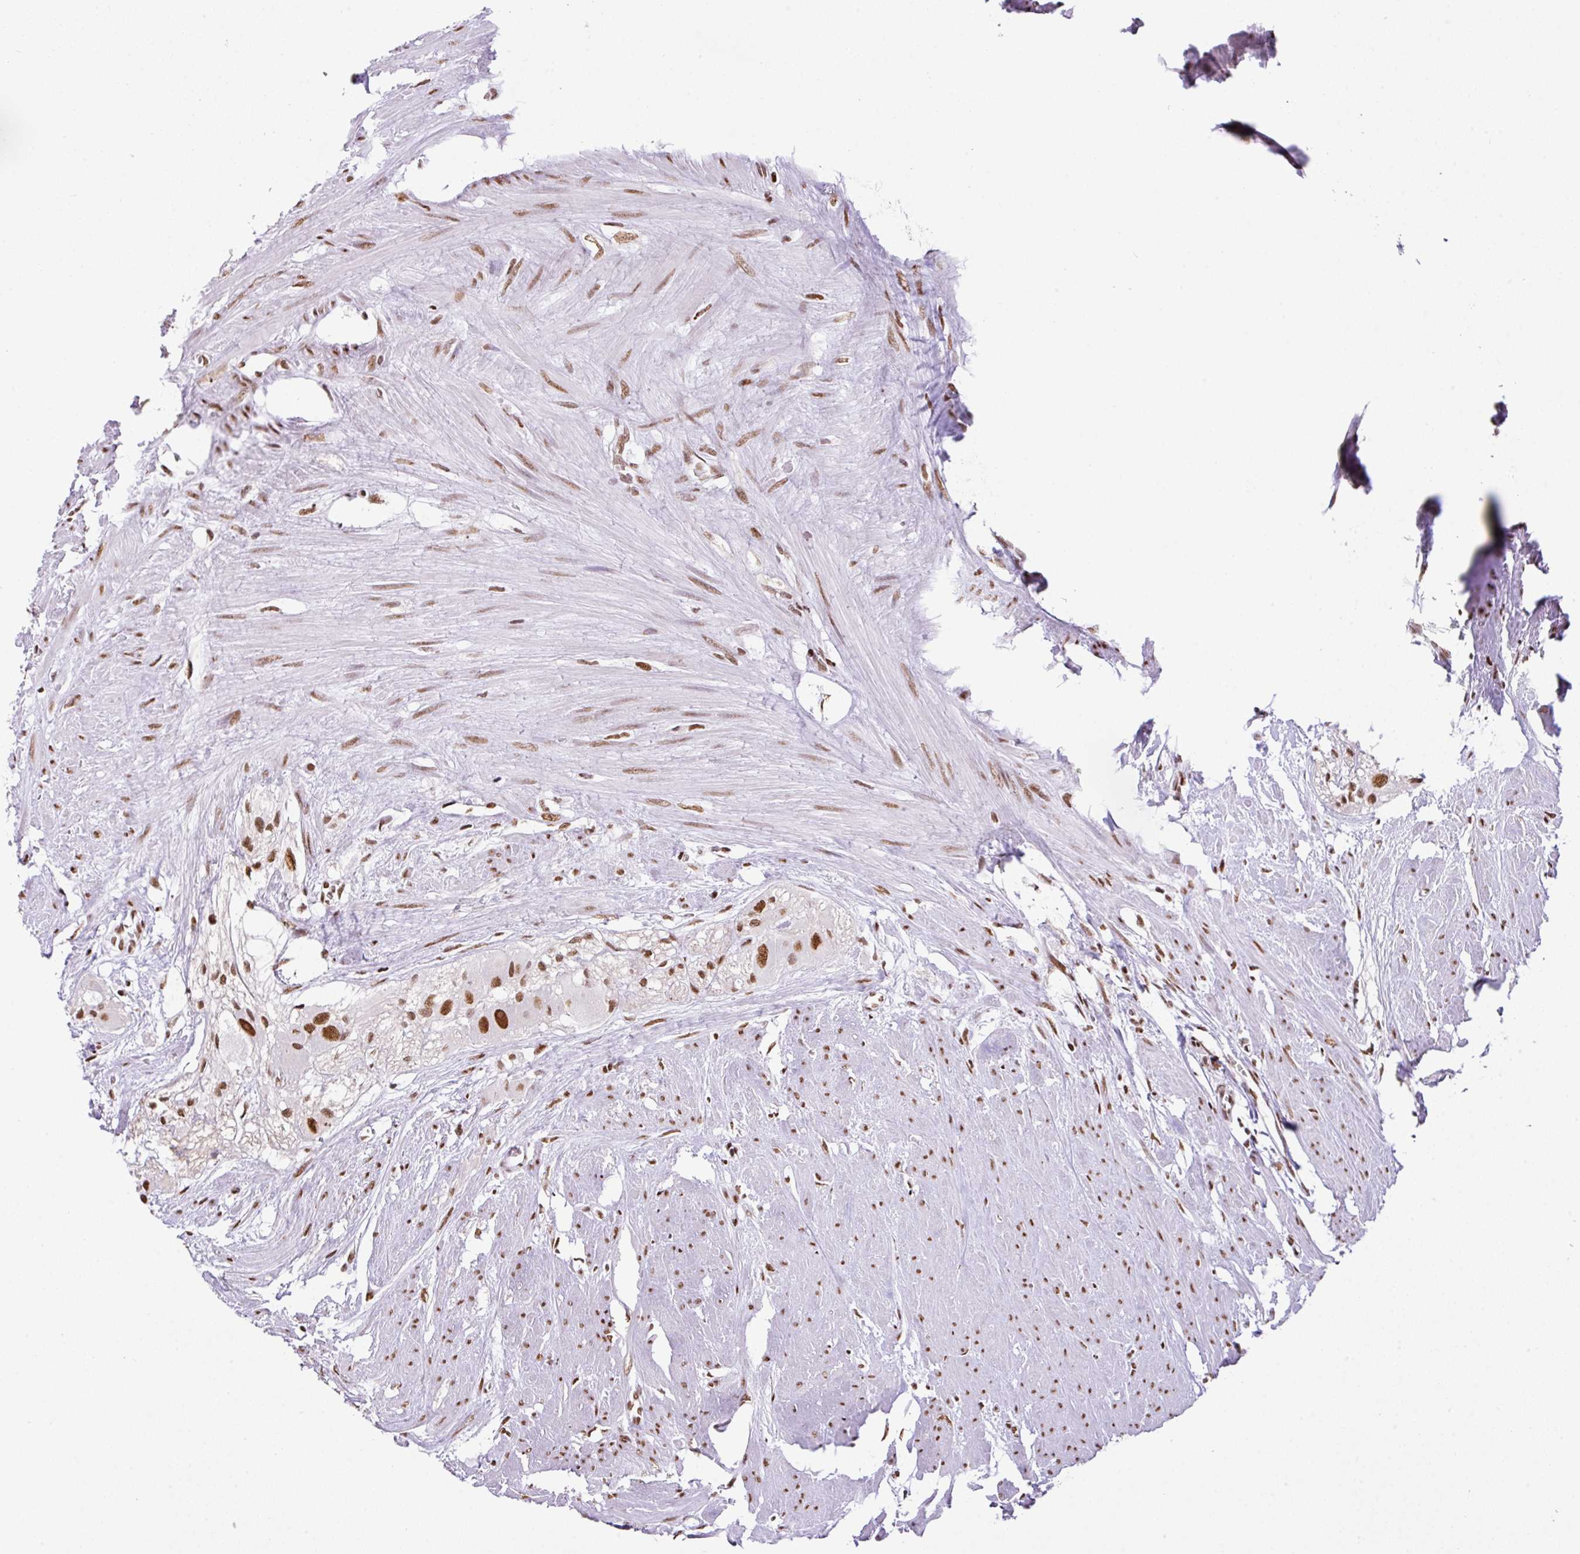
{"staining": {"intensity": "moderate", "quantity": ">75%", "location": "nuclear"}, "tissue": "colorectal cancer", "cell_type": "Tumor cells", "image_type": "cancer", "snomed": [{"axis": "morphology", "description": "Adenocarcinoma, NOS"}, {"axis": "topography", "description": "Rectum"}], "caption": "Moderate nuclear expression for a protein is appreciated in approximately >75% of tumor cells of colorectal cancer using IHC.", "gene": "RARG", "patient": {"sex": "male", "age": 78}}